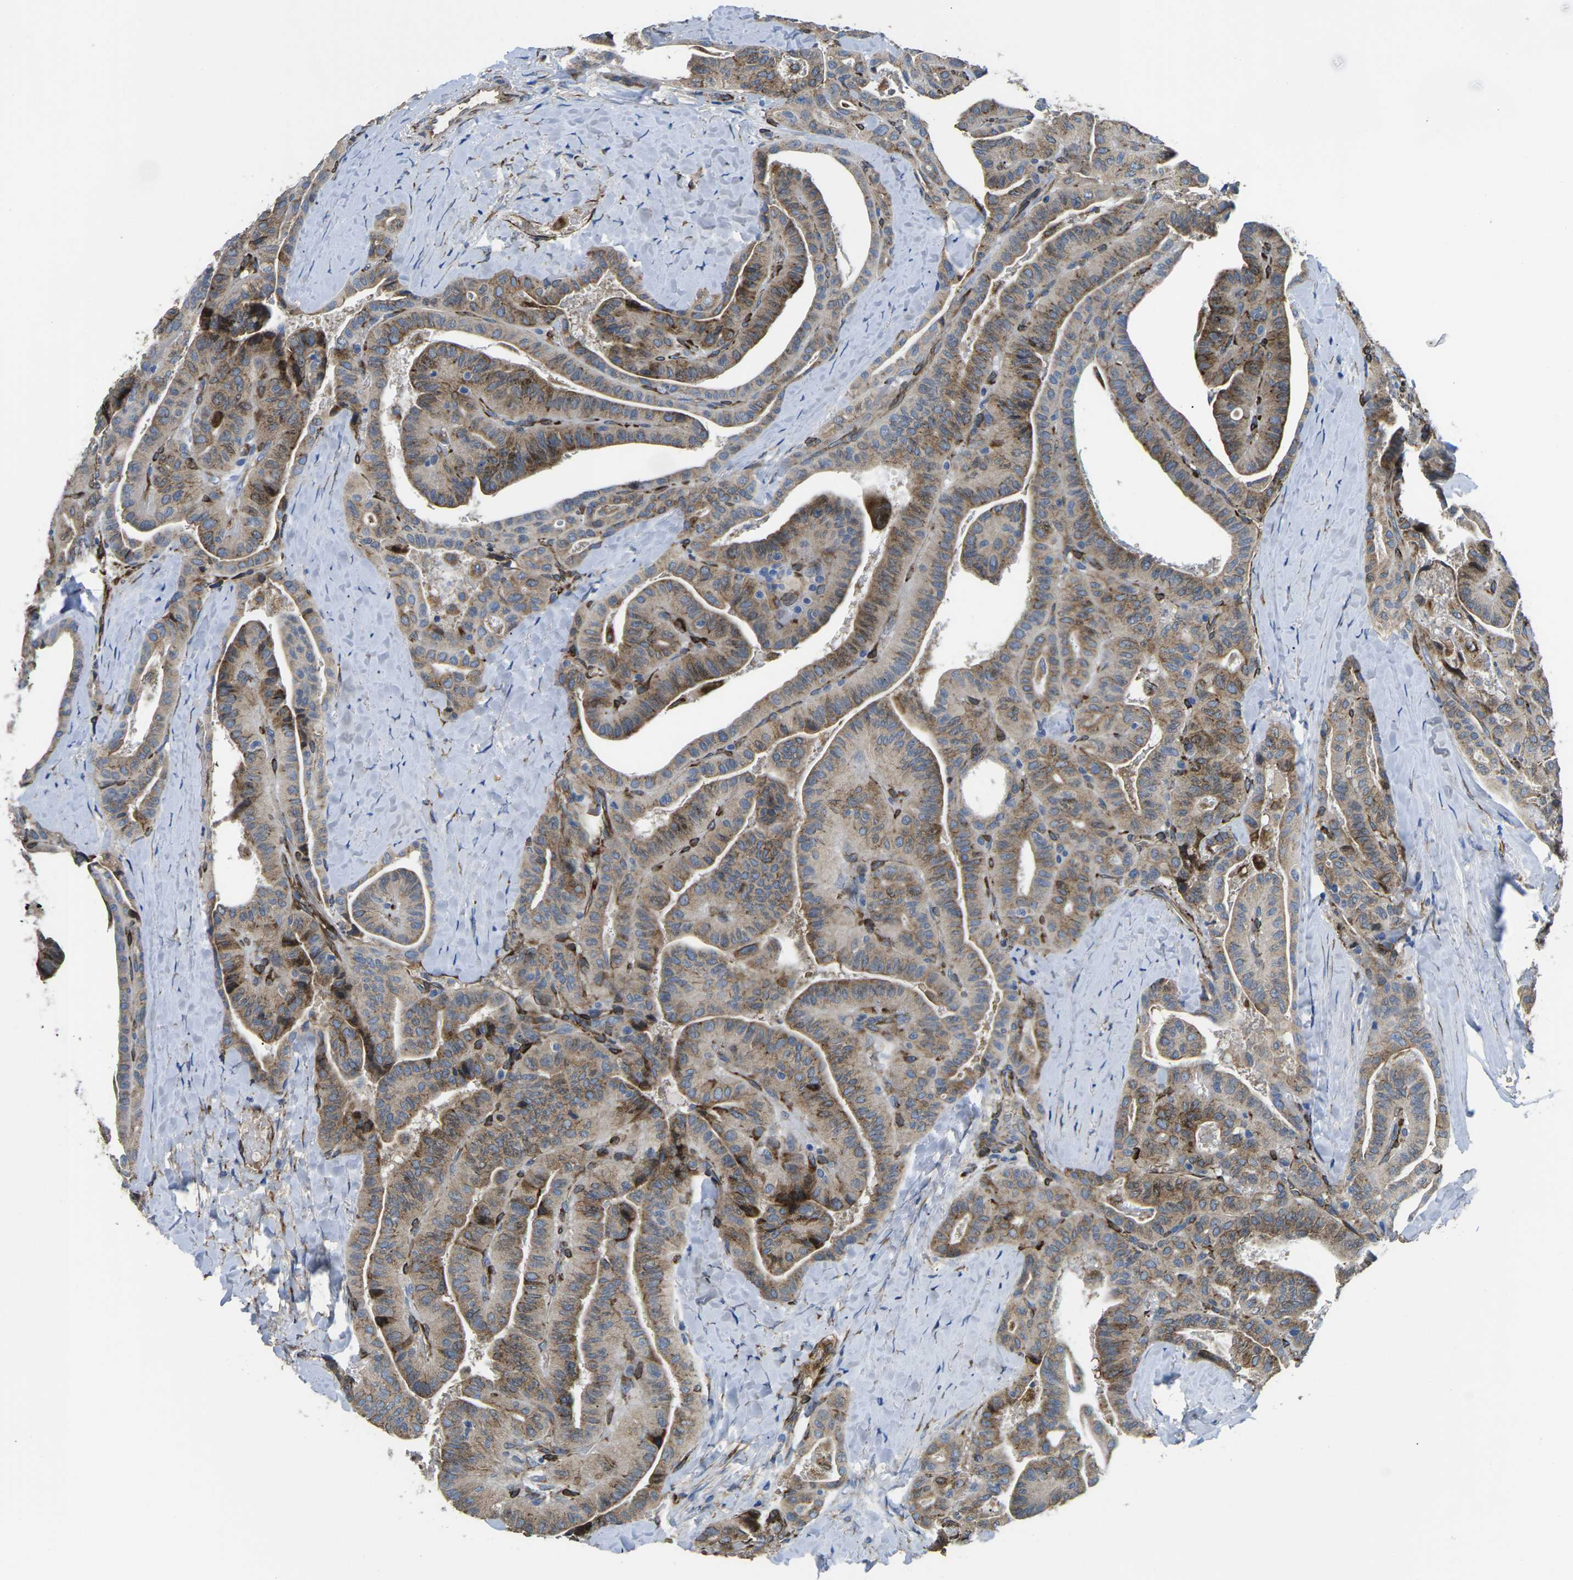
{"staining": {"intensity": "moderate", "quantity": "25%-75%", "location": "cytoplasmic/membranous"}, "tissue": "thyroid cancer", "cell_type": "Tumor cells", "image_type": "cancer", "snomed": [{"axis": "morphology", "description": "Papillary adenocarcinoma, NOS"}, {"axis": "topography", "description": "Thyroid gland"}], "caption": "A high-resolution histopathology image shows immunohistochemistry staining of thyroid cancer, which exhibits moderate cytoplasmic/membranous expression in approximately 25%-75% of tumor cells. (DAB (3,3'-diaminobenzidine) = brown stain, brightfield microscopy at high magnification).", "gene": "PDZD8", "patient": {"sex": "male", "age": 77}}